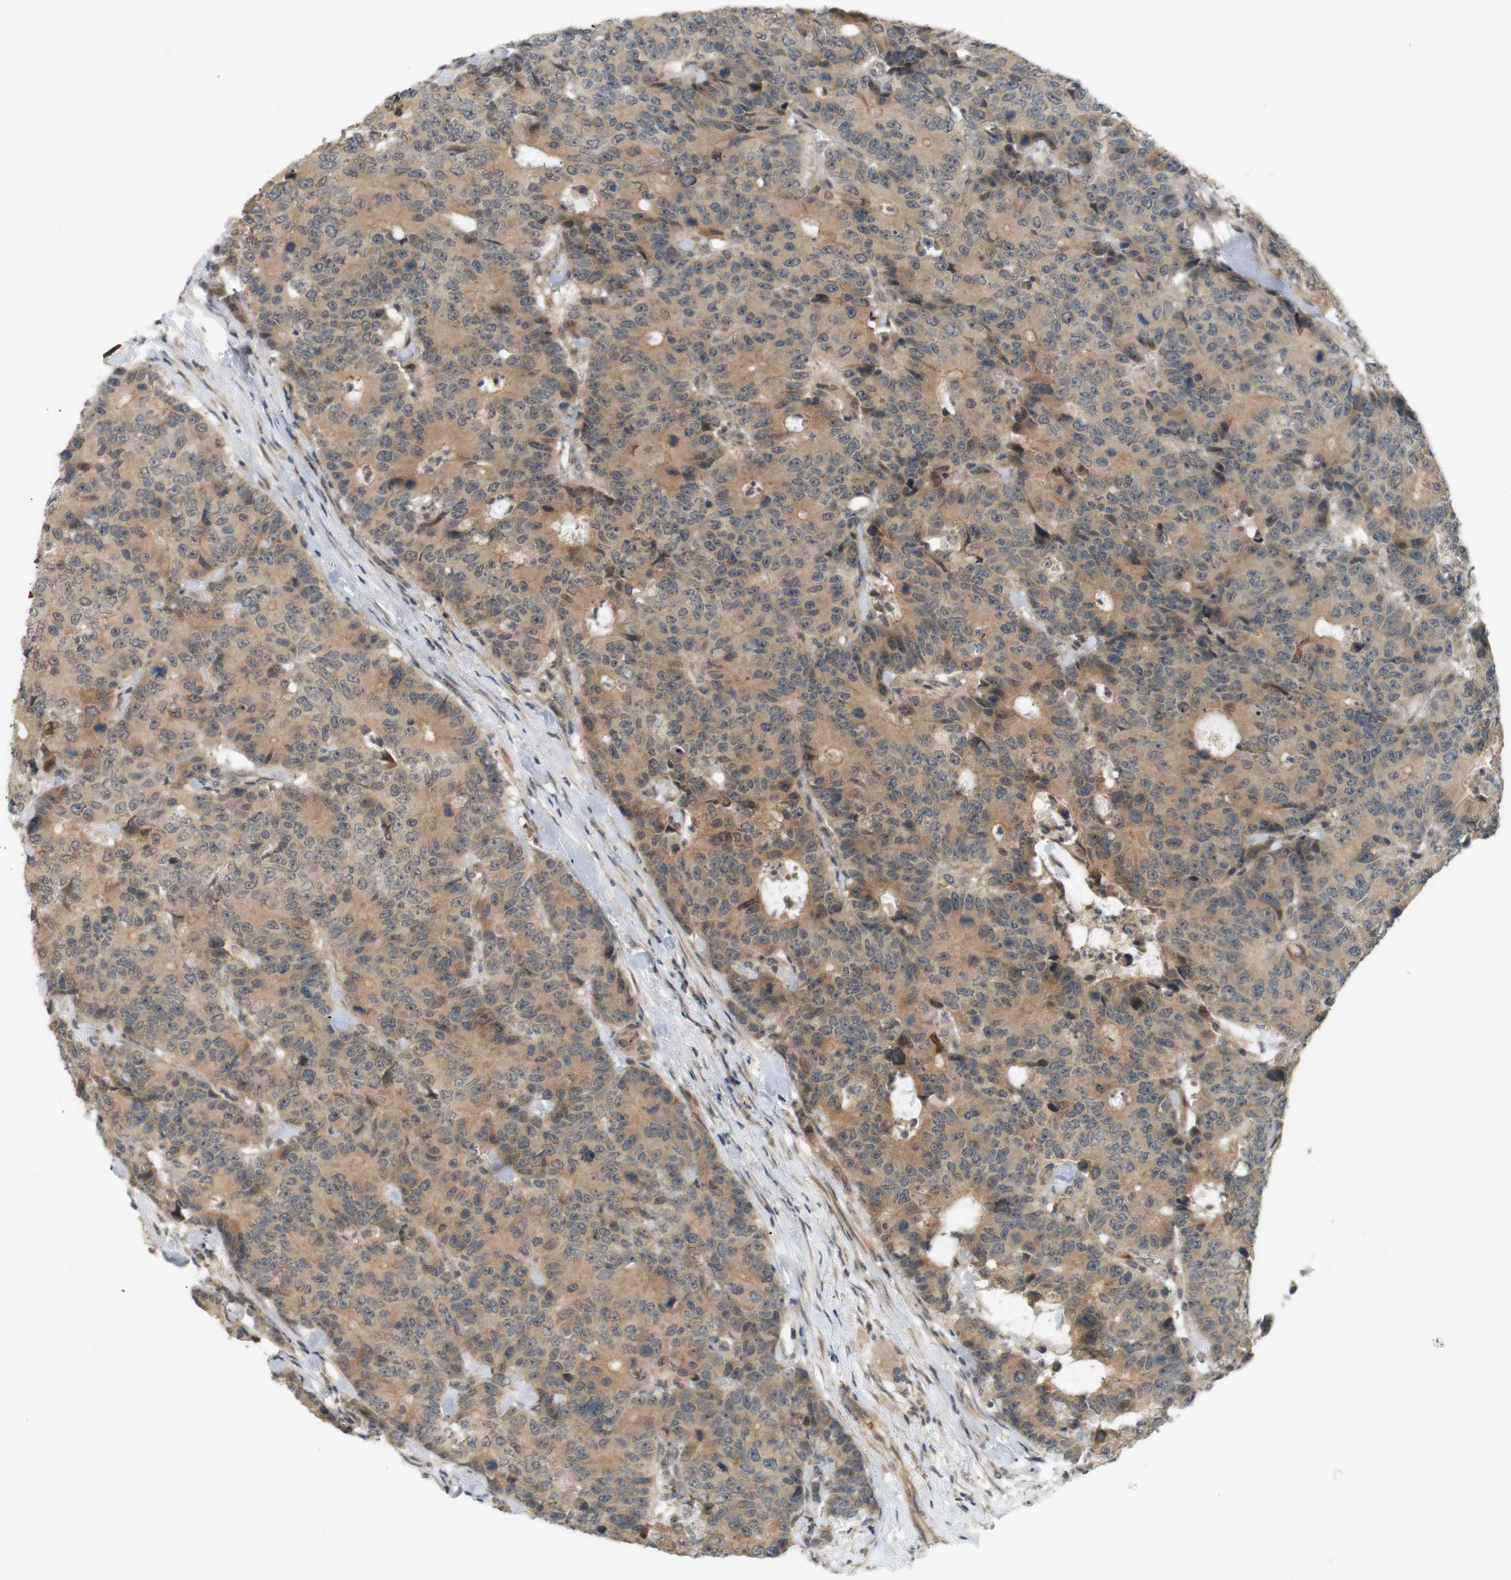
{"staining": {"intensity": "moderate", "quantity": ">75%", "location": "cytoplasmic/membranous"}, "tissue": "colorectal cancer", "cell_type": "Tumor cells", "image_type": "cancer", "snomed": [{"axis": "morphology", "description": "Adenocarcinoma, NOS"}, {"axis": "topography", "description": "Colon"}], "caption": "High-magnification brightfield microscopy of adenocarcinoma (colorectal) stained with DAB (brown) and counterstained with hematoxylin (blue). tumor cells exhibit moderate cytoplasmic/membranous expression is seen in about>75% of cells. The staining is performed using DAB (3,3'-diaminobenzidine) brown chromogen to label protein expression. The nuclei are counter-stained blue using hematoxylin.", "gene": "SOCS6", "patient": {"sex": "female", "age": 86}}